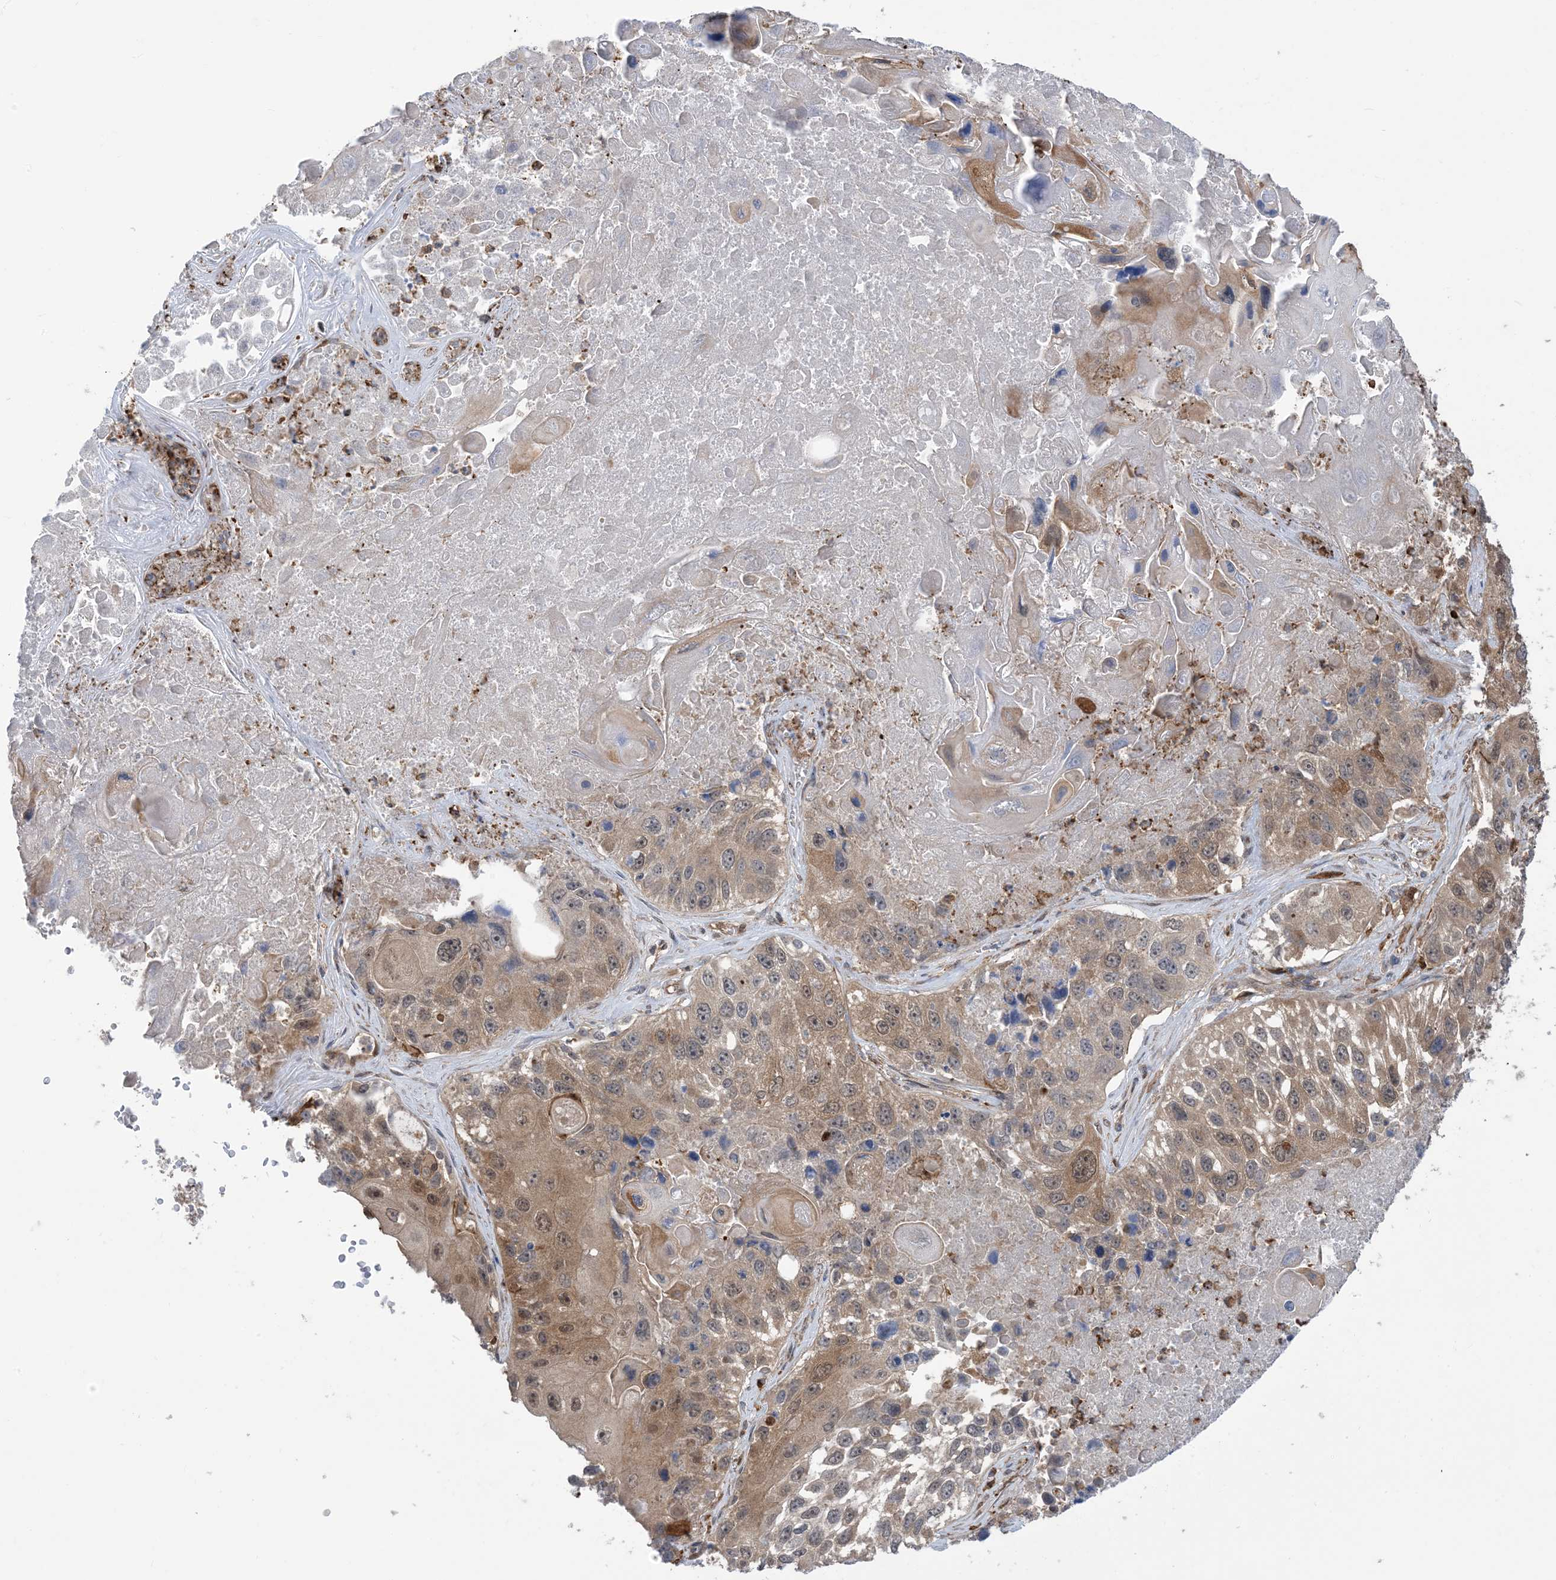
{"staining": {"intensity": "moderate", "quantity": "25%-75%", "location": "cytoplasmic/membranous,nuclear"}, "tissue": "lung cancer", "cell_type": "Tumor cells", "image_type": "cancer", "snomed": [{"axis": "morphology", "description": "Squamous cell carcinoma, NOS"}, {"axis": "topography", "description": "Lung"}], "caption": "Protein expression analysis of lung cancer demonstrates moderate cytoplasmic/membranous and nuclear positivity in approximately 25%-75% of tumor cells. Using DAB (3,3'-diaminobenzidine) (brown) and hematoxylin (blue) stains, captured at high magnification using brightfield microscopy.", "gene": "HS1BP3", "patient": {"sex": "male", "age": 61}}